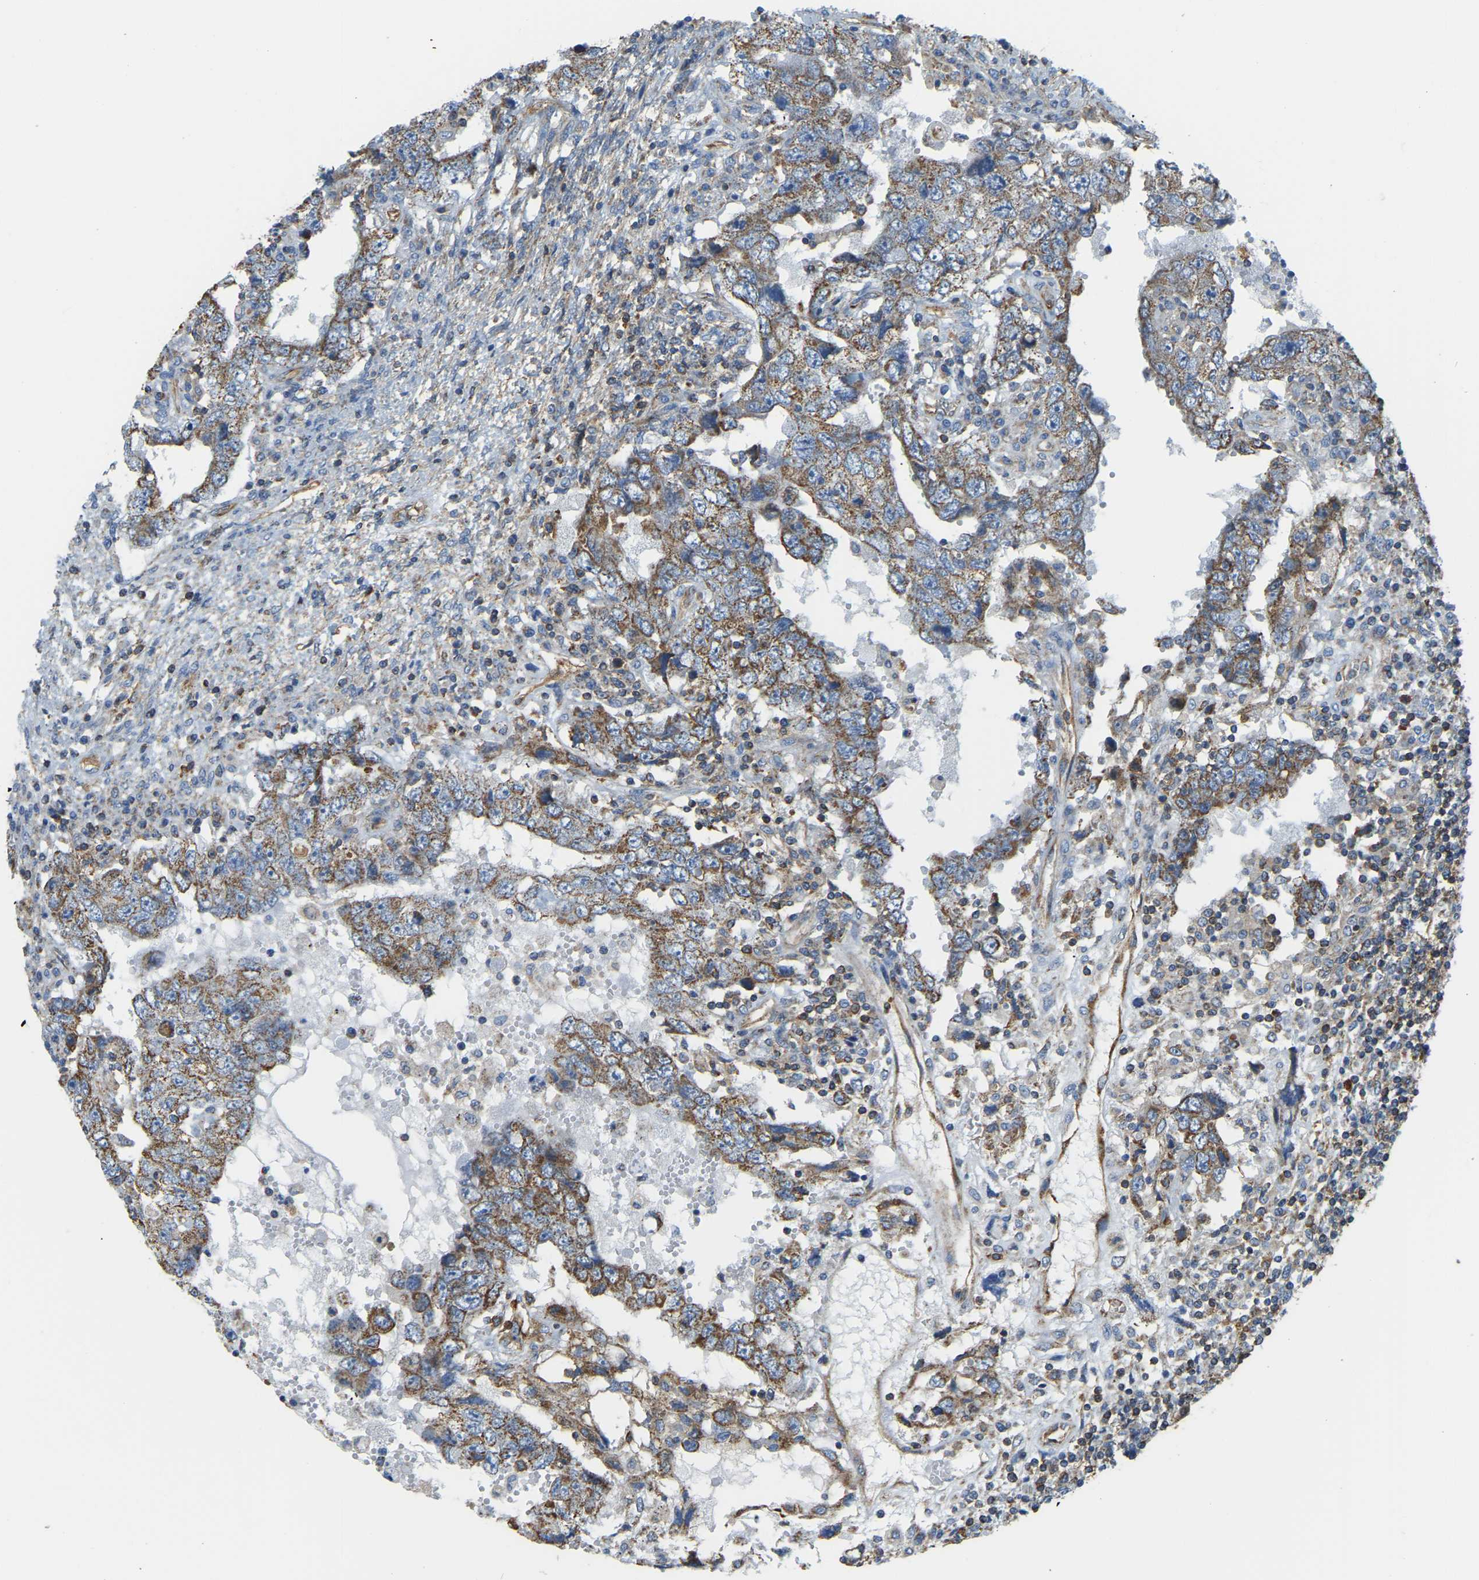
{"staining": {"intensity": "moderate", "quantity": ">75%", "location": "cytoplasmic/membranous"}, "tissue": "testis cancer", "cell_type": "Tumor cells", "image_type": "cancer", "snomed": [{"axis": "morphology", "description": "Carcinoma, Embryonal, NOS"}, {"axis": "topography", "description": "Testis"}], "caption": "Brown immunohistochemical staining in testis cancer (embryonal carcinoma) displays moderate cytoplasmic/membranous expression in approximately >75% of tumor cells.", "gene": "AHNAK", "patient": {"sex": "male", "age": 26}}